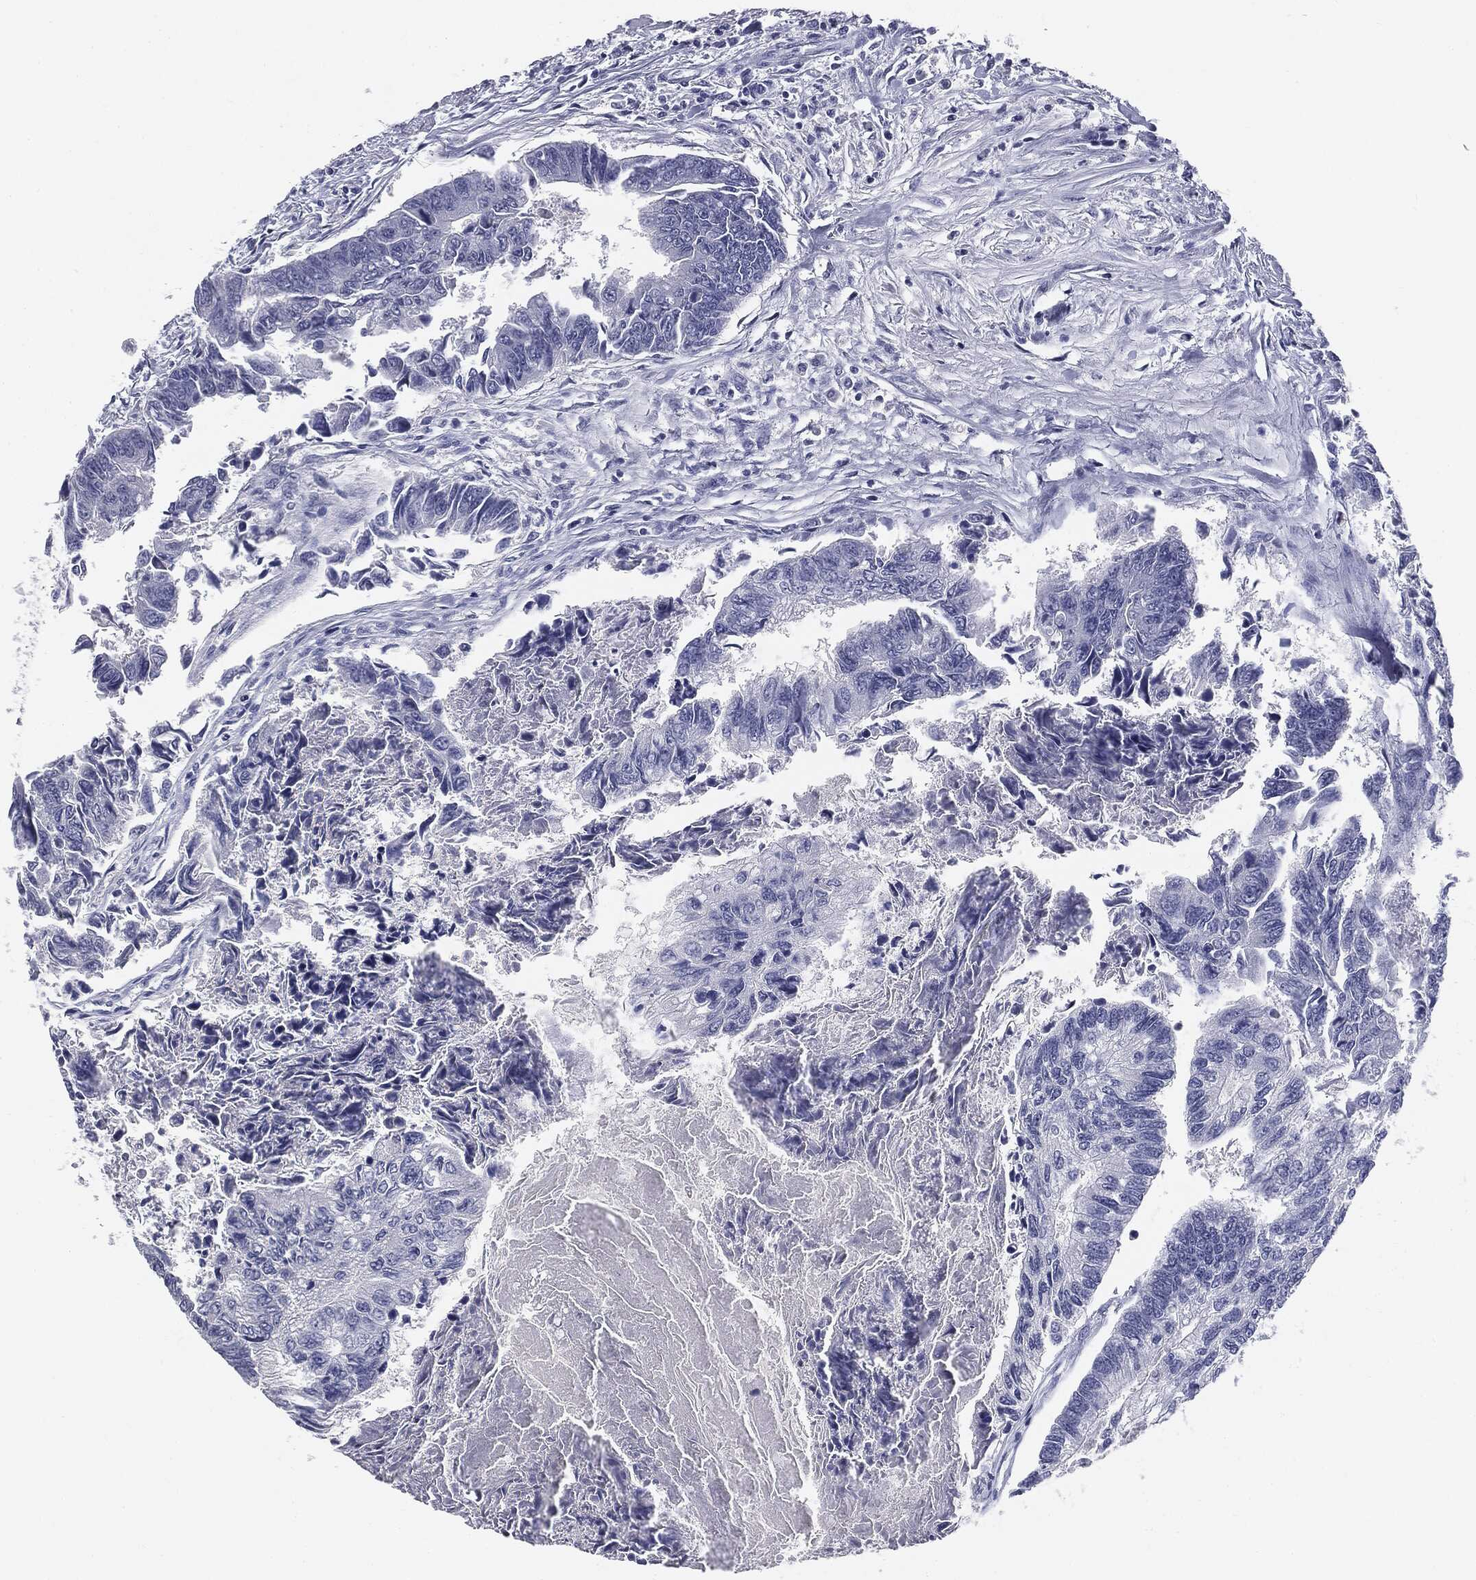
{"staining": {"intensity": "negative", "quantity": "none", "location": "none"}, "tissue": "colorectal cancer", "cell_type": "Tumor cells", "image_type": "cancer", "snomed": [{"axis": "morphology", "description": "Adenocarcinoma, NOS"}, {"axis": "topography", "description": "Colon"}], "caption": "High power microscopy micrograph of an immunohistochemistry (IHC) photomicrograph of adenocarcinoma (colorectal), revealing no significant expression in tumor cells.", "gene": "AFP", "patient": {"sex": "female", "age": 65}}